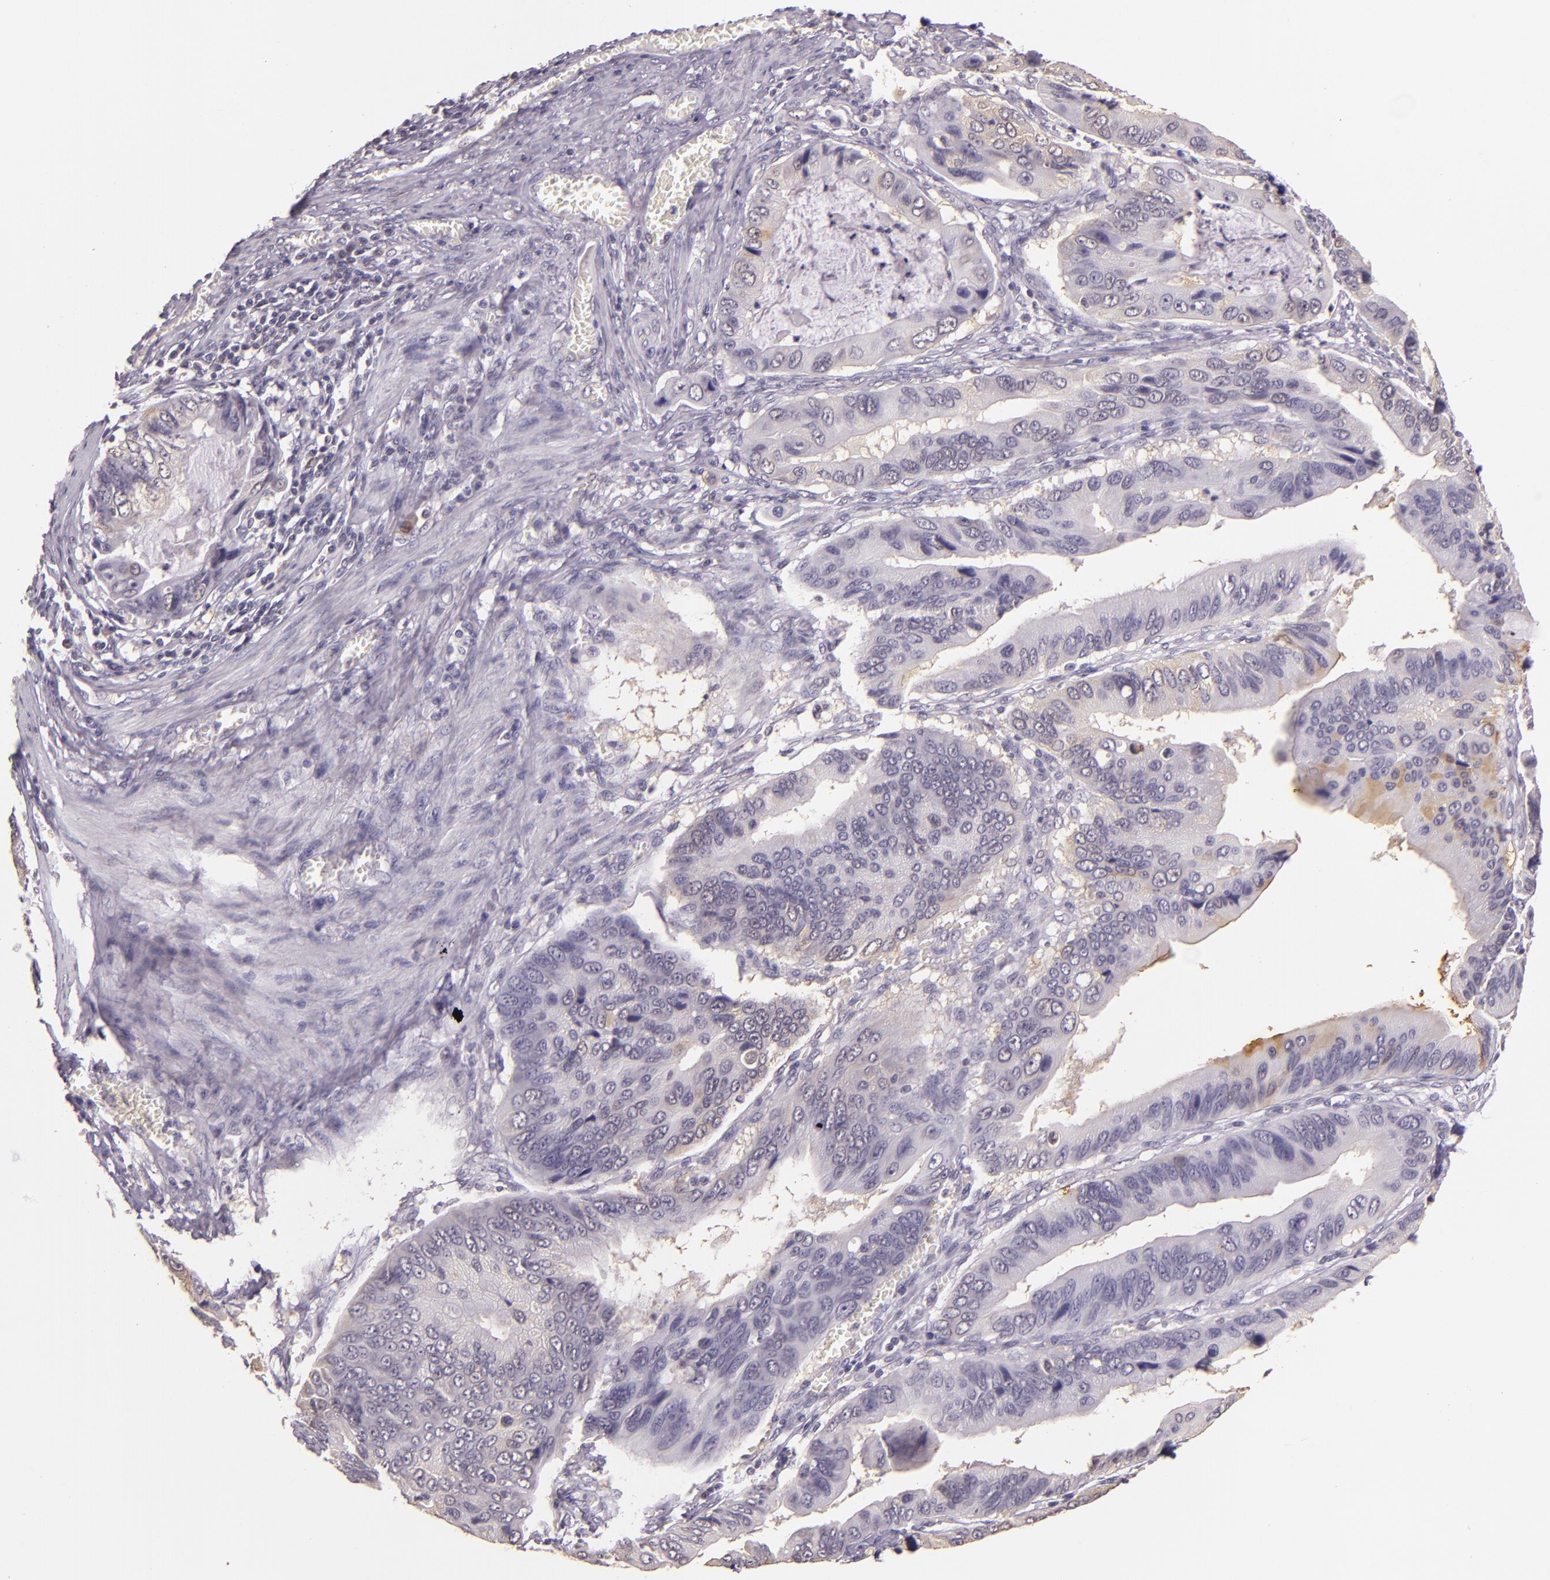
{"staining": {"intensity": "negative", "quantity": "none", "location": "none"}, "tissue": "stomach cancer", "cell_type": "Tumor cells", "image_type": "cancer", "snomed": [{"axis": "morphology", "description": "Adenocarcinoma, NOS"}, {"axis": "topography", "description": "Stomach, upper"}], "caption": "Immunohistochemistry (IHC) histopathology image of human stomach cancer stained for a protein (brown), which demonstrates no expression in tumor cells.", "gene": "HSPA8", "patient": {"sex": "male", "age": 80}}